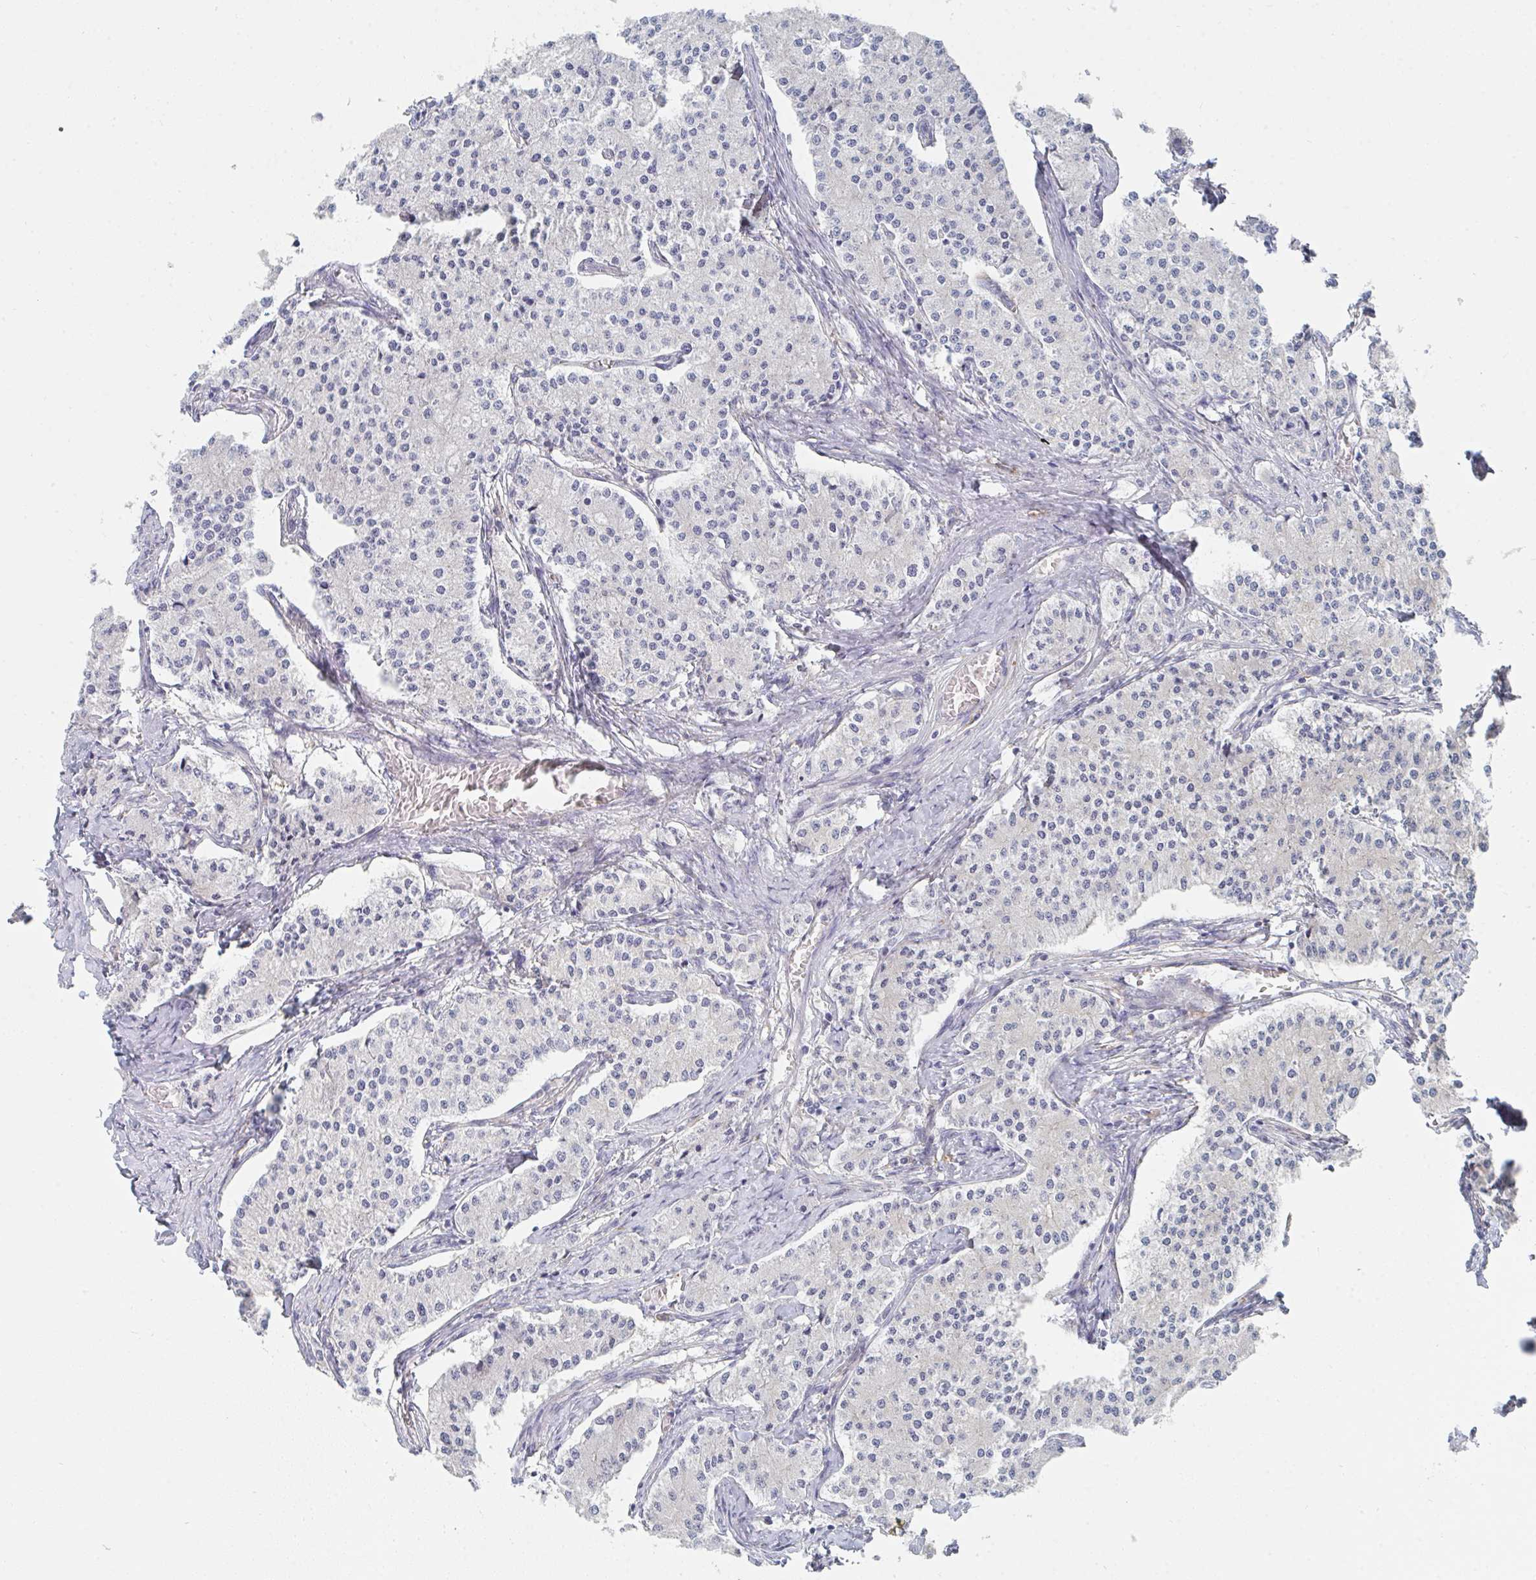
{"staining": {"intensity": "negative", "quantity": "none", "location": "none"}, "tissue": "carcinoid", "cell_type": "Tumor cells", "image_type": "cancer", "snomed": [{"axis": "morphology", "description": "Carcinoid, malignant, NOS"}, {"axis": "topography", "description": "Colon"}], "caption": "IHC photomicrograph of malignant carcinoid stained for a protein (brown), which reveals no expression in tumor cells.", "gene": "DAB2", "patient": {"sex": "female", "age": 52}}